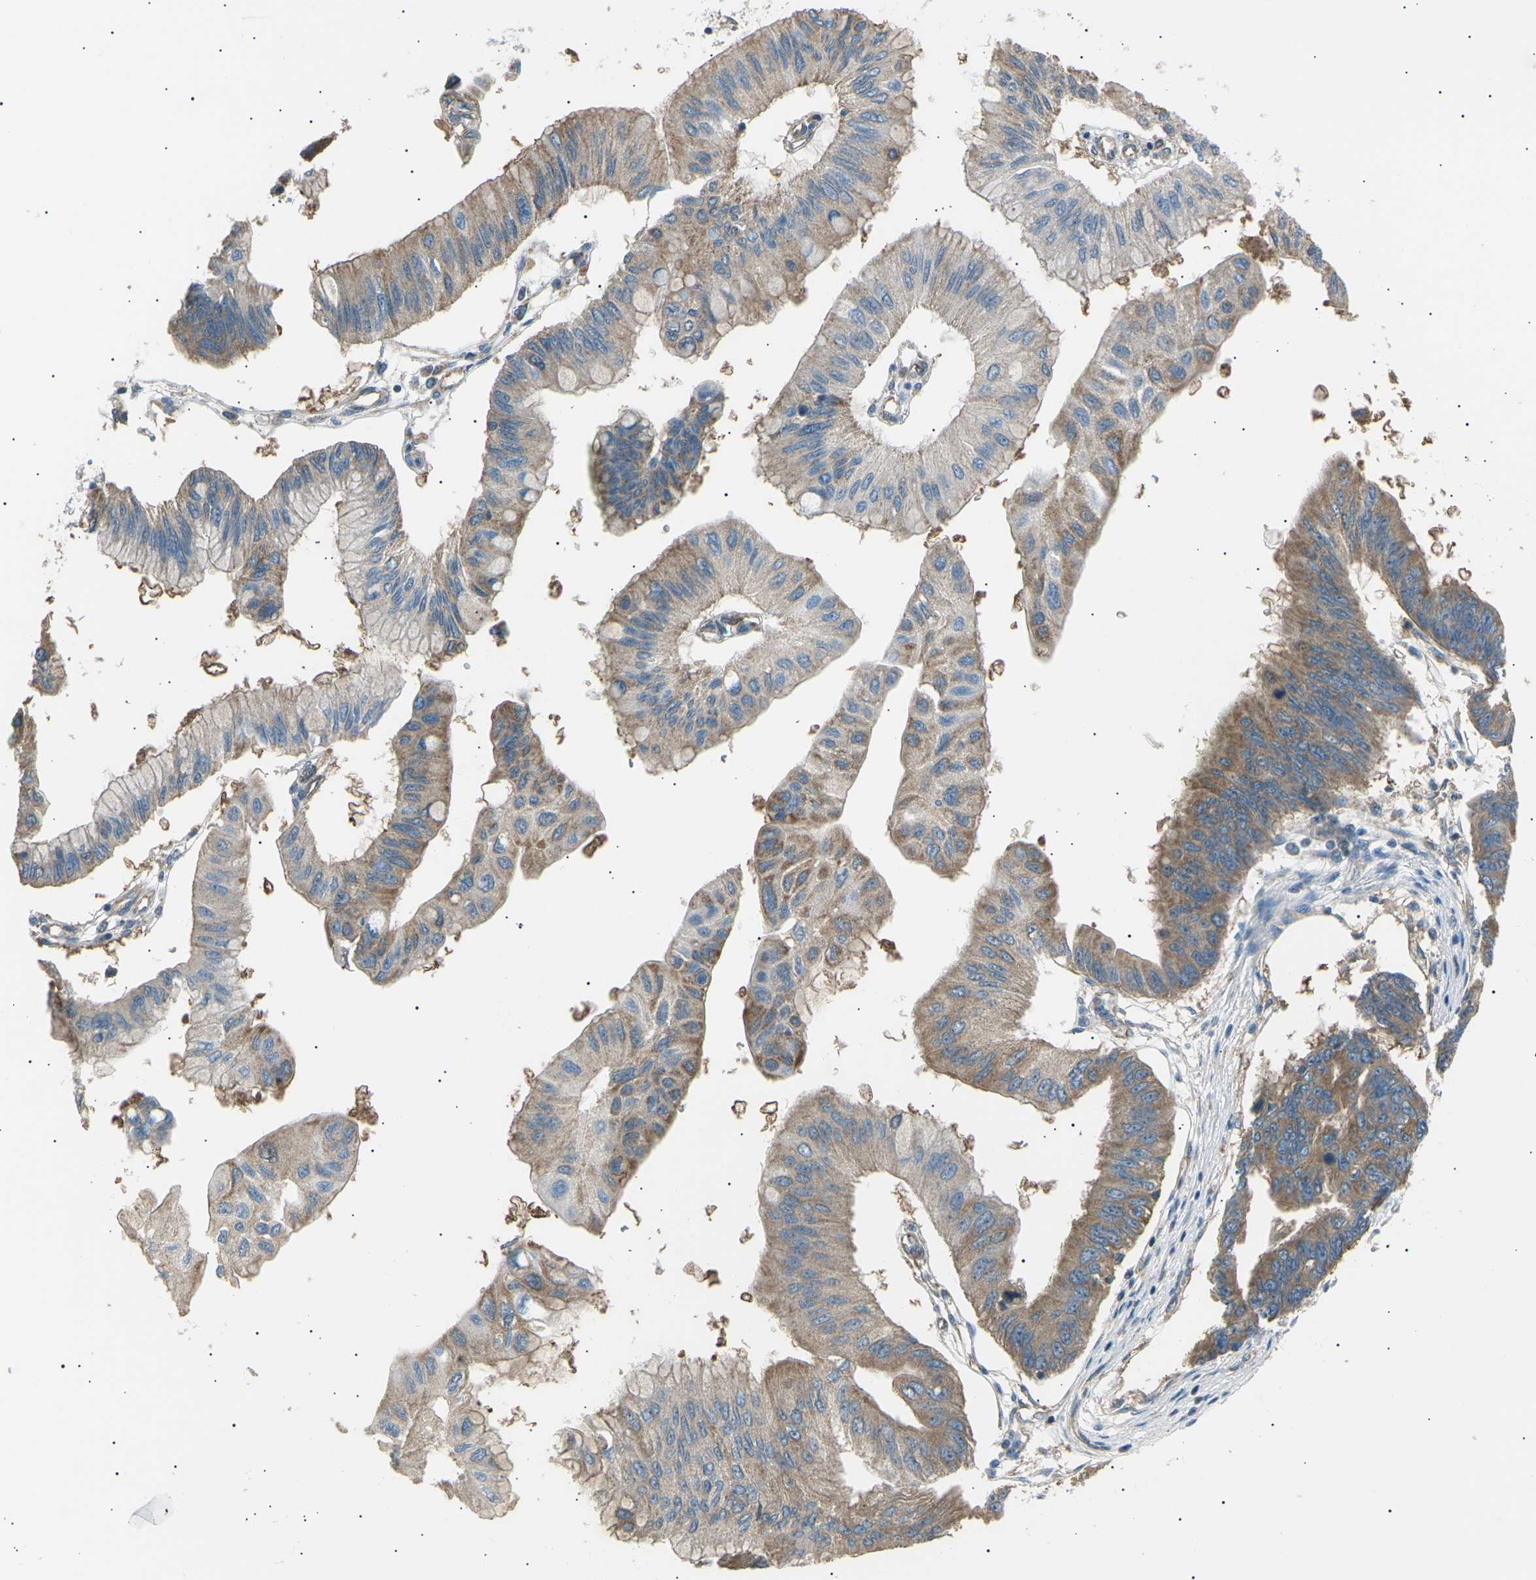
{"staining": {"intensity": "moderate", "quantity": ">75%", "location": "cytoplasmic/membranous"}, "tissue": "pancreatic cancer", "cell_type": "Tumor cells", "image_type": "cancer", "snomed": [{"axis": "morphology", "description": "Adenocarcinoma, NOS"}, {"axis": "topography", "description": "Pancreas"}], "caption": "Immunohistochemistry (IHC) (DAB (3,3'-diaminobenzidine)) staining of human adenocarcinoma (pancreatic) shows moderate cytoplasmic/membranous protein positivity in about >75% of tumor cells.", "gene": "SLK", "patient": {"sex": "female", "age": 77}}